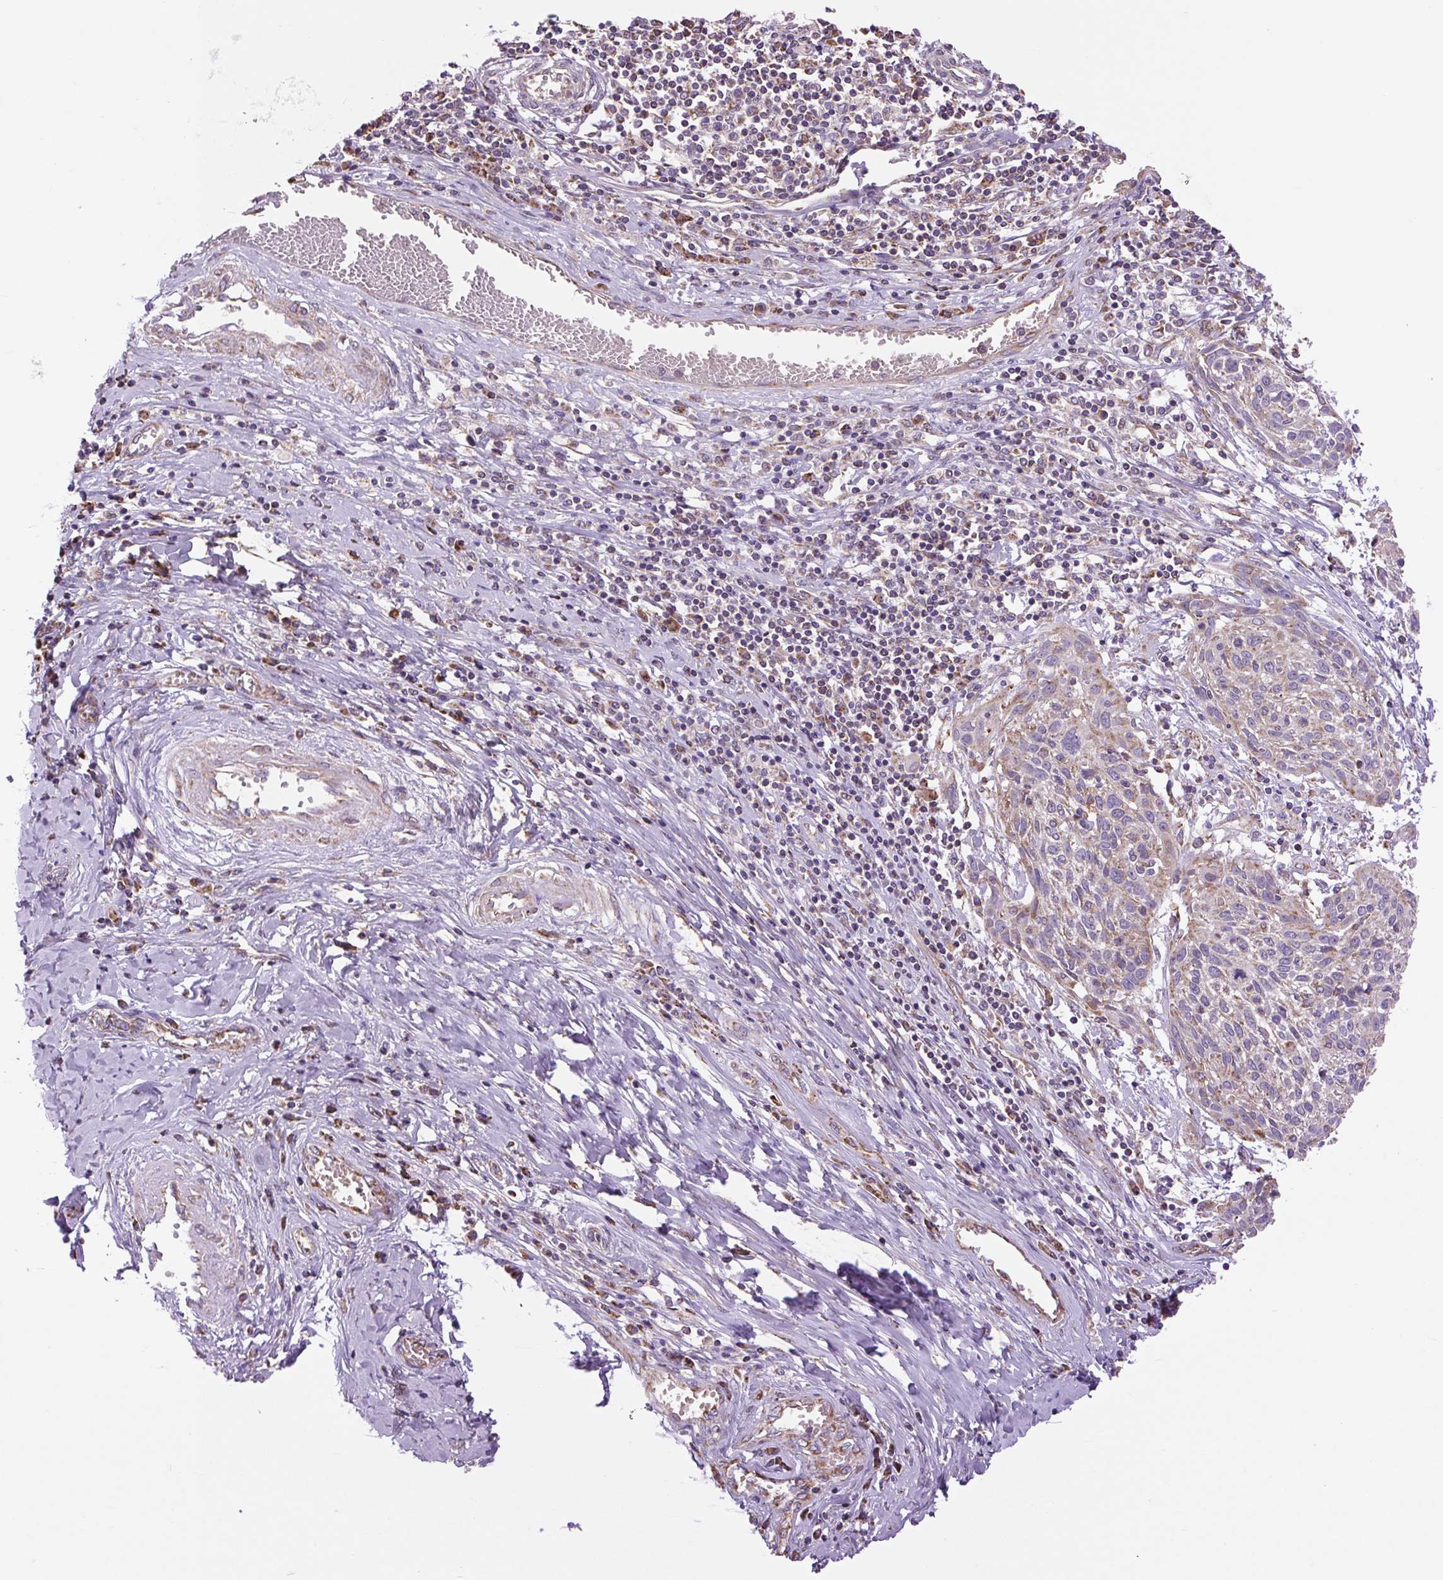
{"staining": {"intensity": "weak", "quantity": "<25%", "location": "cytoplasmic/membranous"}, "tissue": "cervical cancer", "cell_type": "Tumor cells", "image_type": "cancer", "snomed": [{"axis": "morphology", "description": "Squamous cell carcinoma, NOS"}, {"axis": "topography", "description": "Cervix"}], "caption": "The photomicrograph demonstrates no staining of tumor cells in cervical cancer (squamous cell carcinoma).", "gene": "PLCG1", "patient": {"sex": "female", "age": 51}}